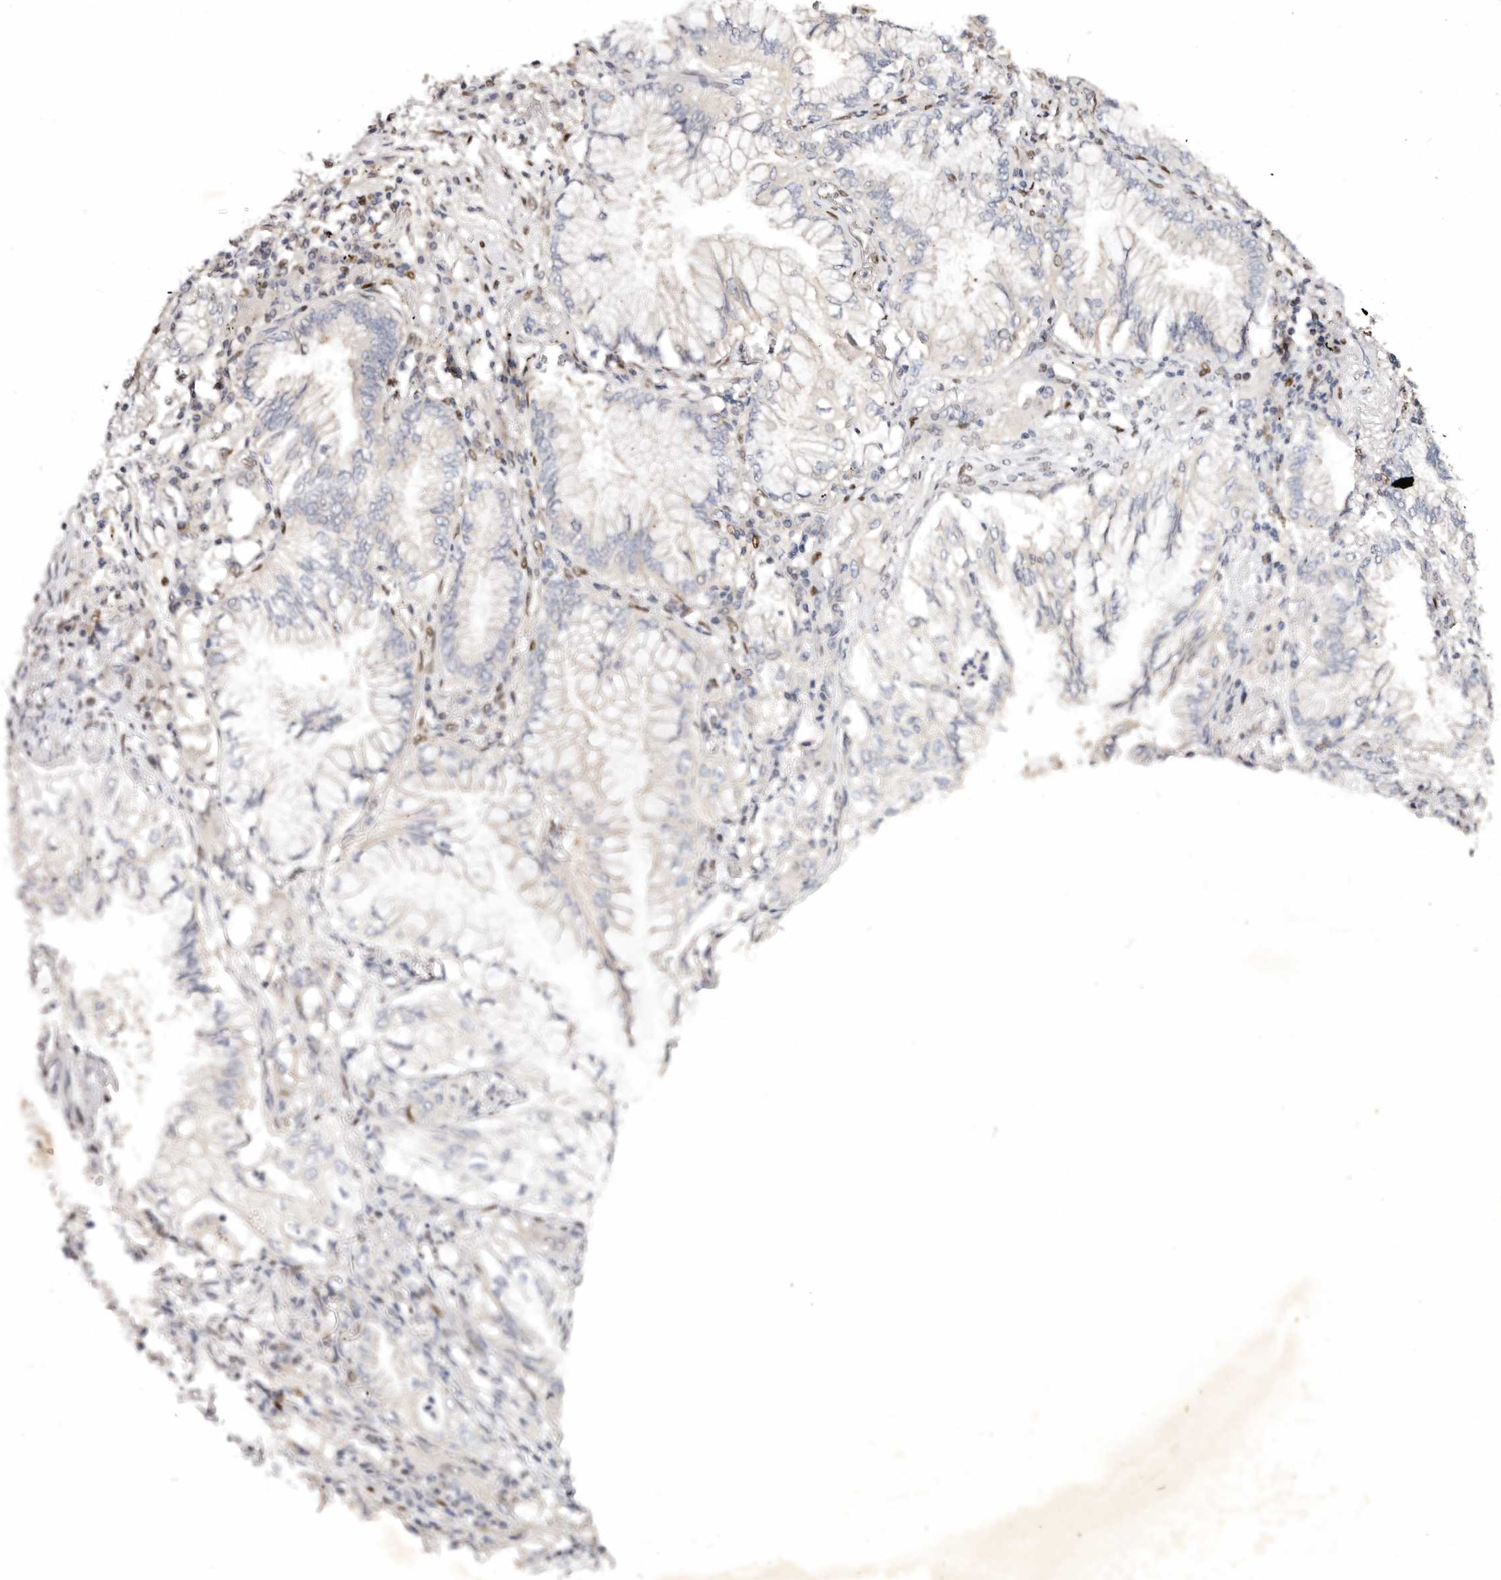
{"staining": {"intensity": "negative", "quantity": "none", "location": "none"}, "tissue": "lung cancer", "cell_type": "Tumor cells", "image_type": "cancer", "snomed": [{"axis": "morphology", "description": "Adenocarcinoma, NOS"}, {"axis": "topography", "description": "Lung"}], "caption": "DAB immunohistochemical staining of lung cancer shows no significant positivity in tumor cells.", "gene": "IQGAP3", "patient": {"sex": "female", "age": 70}}